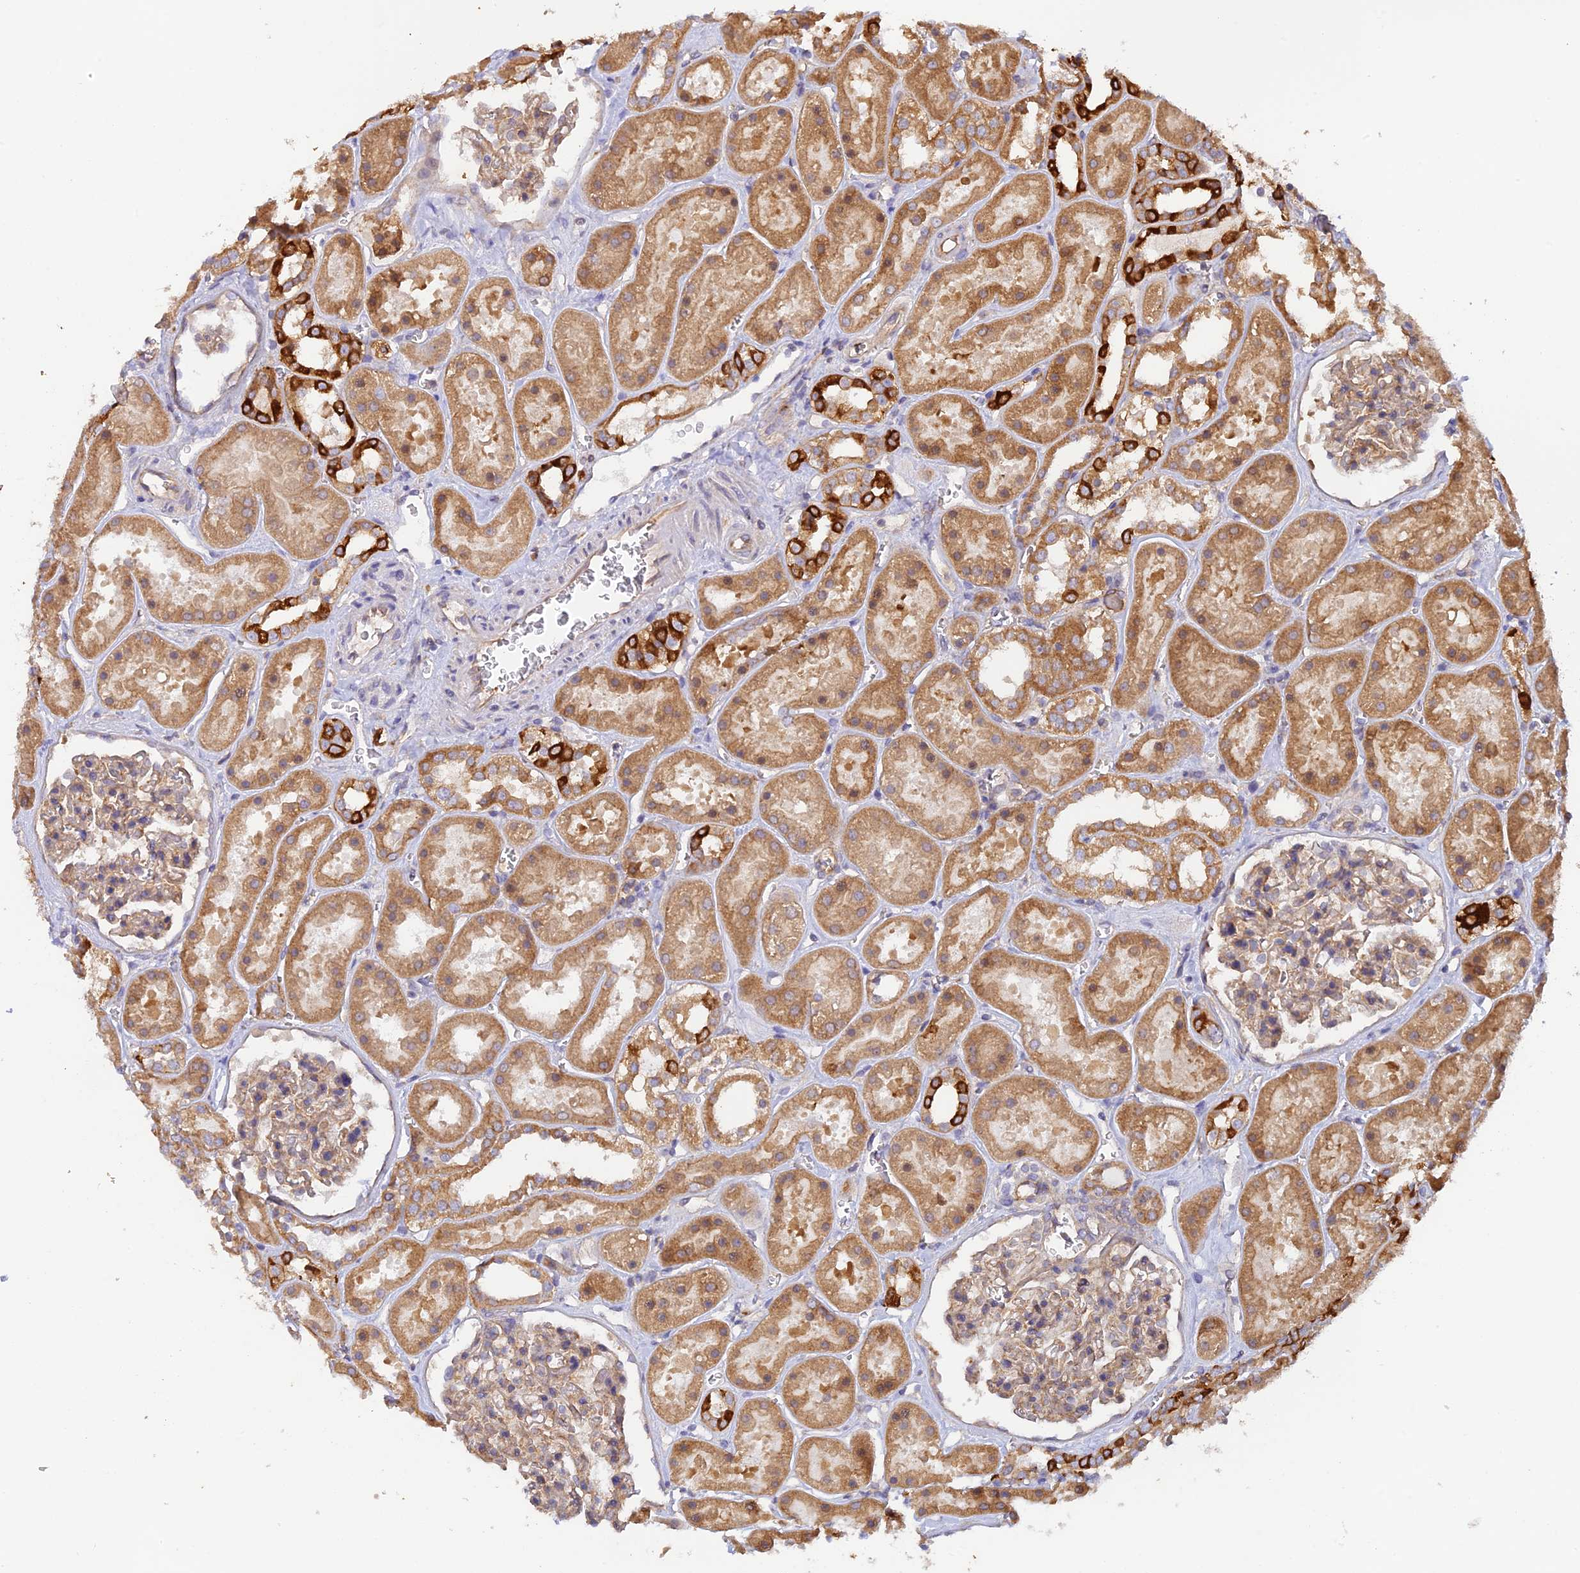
{"staining": {"intensity": "weak", "quantity": ">75%", "location": "cytoplasmic/membranous"}, "tissue": "kidney", "cell_type": "Cells in glomeruli", "image_type": "normal", "snomed": [{"axis": "morphology", "description": "Normal tissue, NOS"}, {"axis": "topography", "description": "Kidney"}], "caption": "Immunohistochemical staining of unremarkable kidney displays weak cytoplasmic/membranous protein expression in about >75% of cells in glomeruli. Nuclei are stained in blue.", "gene": "MYO9A", "patient": {"sex": "female", "age": 41}}